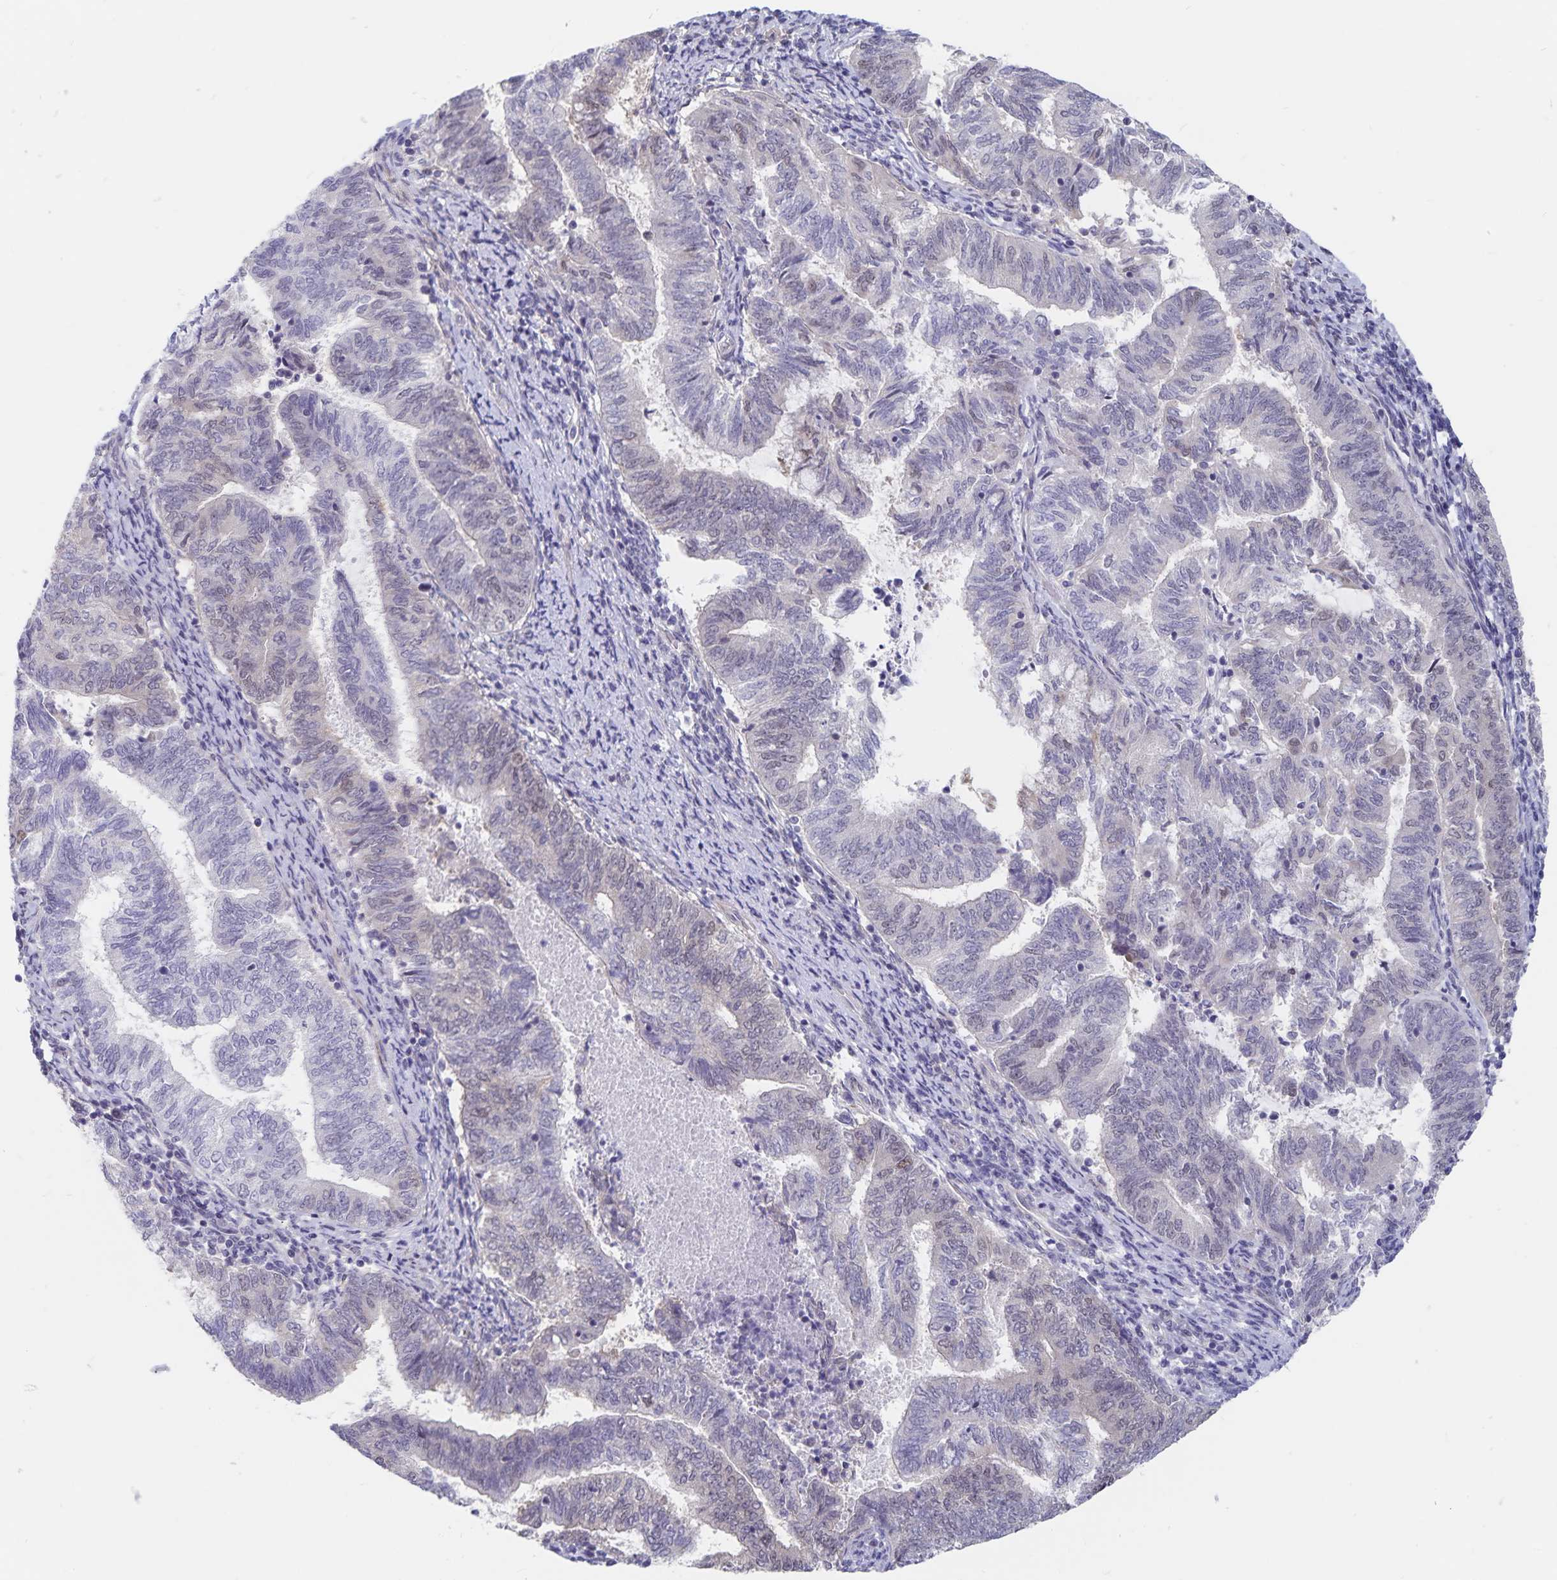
{"staining": {"intensity": "negative", "quantity": "none", "location": "none"}, "tissue": "endometrial cancer", "cell_type": "Tumor cells", "image_type": "cancer", "snomed": [{"axis": "morphology", "description": "Adenocarcinoma, NOS"}, {"axis": "topography", "description": "Endometrium"}], "caption": "The IHC image has no significant staining in tumor cells of endometrial adenocarcinoma tissue.", "gene": "BAG6", "patient": {"sex": "female", "age": 65}}